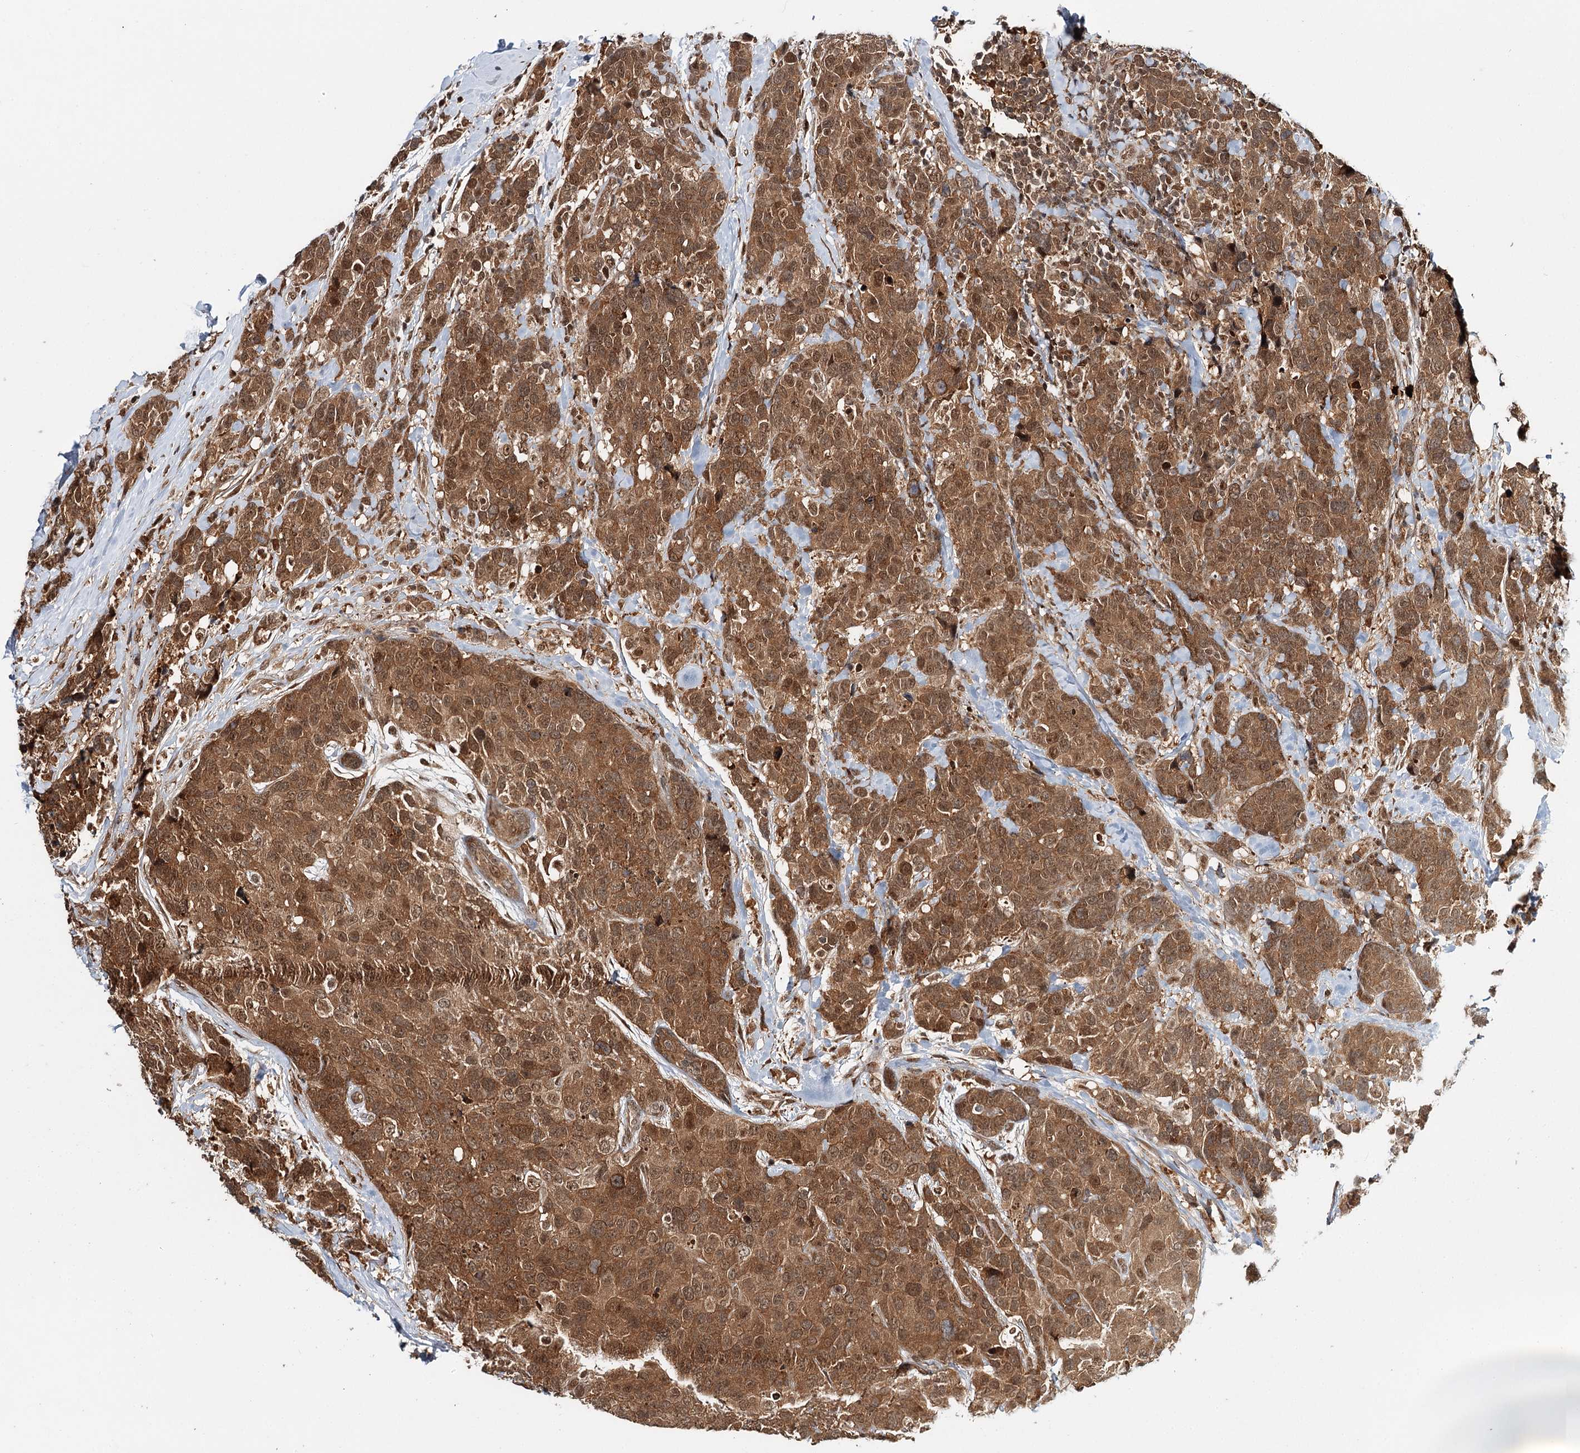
{"staining": {"intensity": "moderate", "quantity": ">75%", "location": "cytoplasmic/membranous,nuclear"}, "tissue": "breast cancer", "cell_type": "Tumor cells", "image_type": "cancer", "snomed": [{"axis": "morphology", "description": "Lobular carcinoma"}, {"axis": "topography", "description": "Breast"}], "caption": "Moderate cytoplasmic/membranous and nuclear expression for a protein is present in about >75% of tumor cells of breast cancer (lobular carcinoma) using IHC.", "gene": "N6AMT1", "patient": {"sex": "female", "age": 59}}